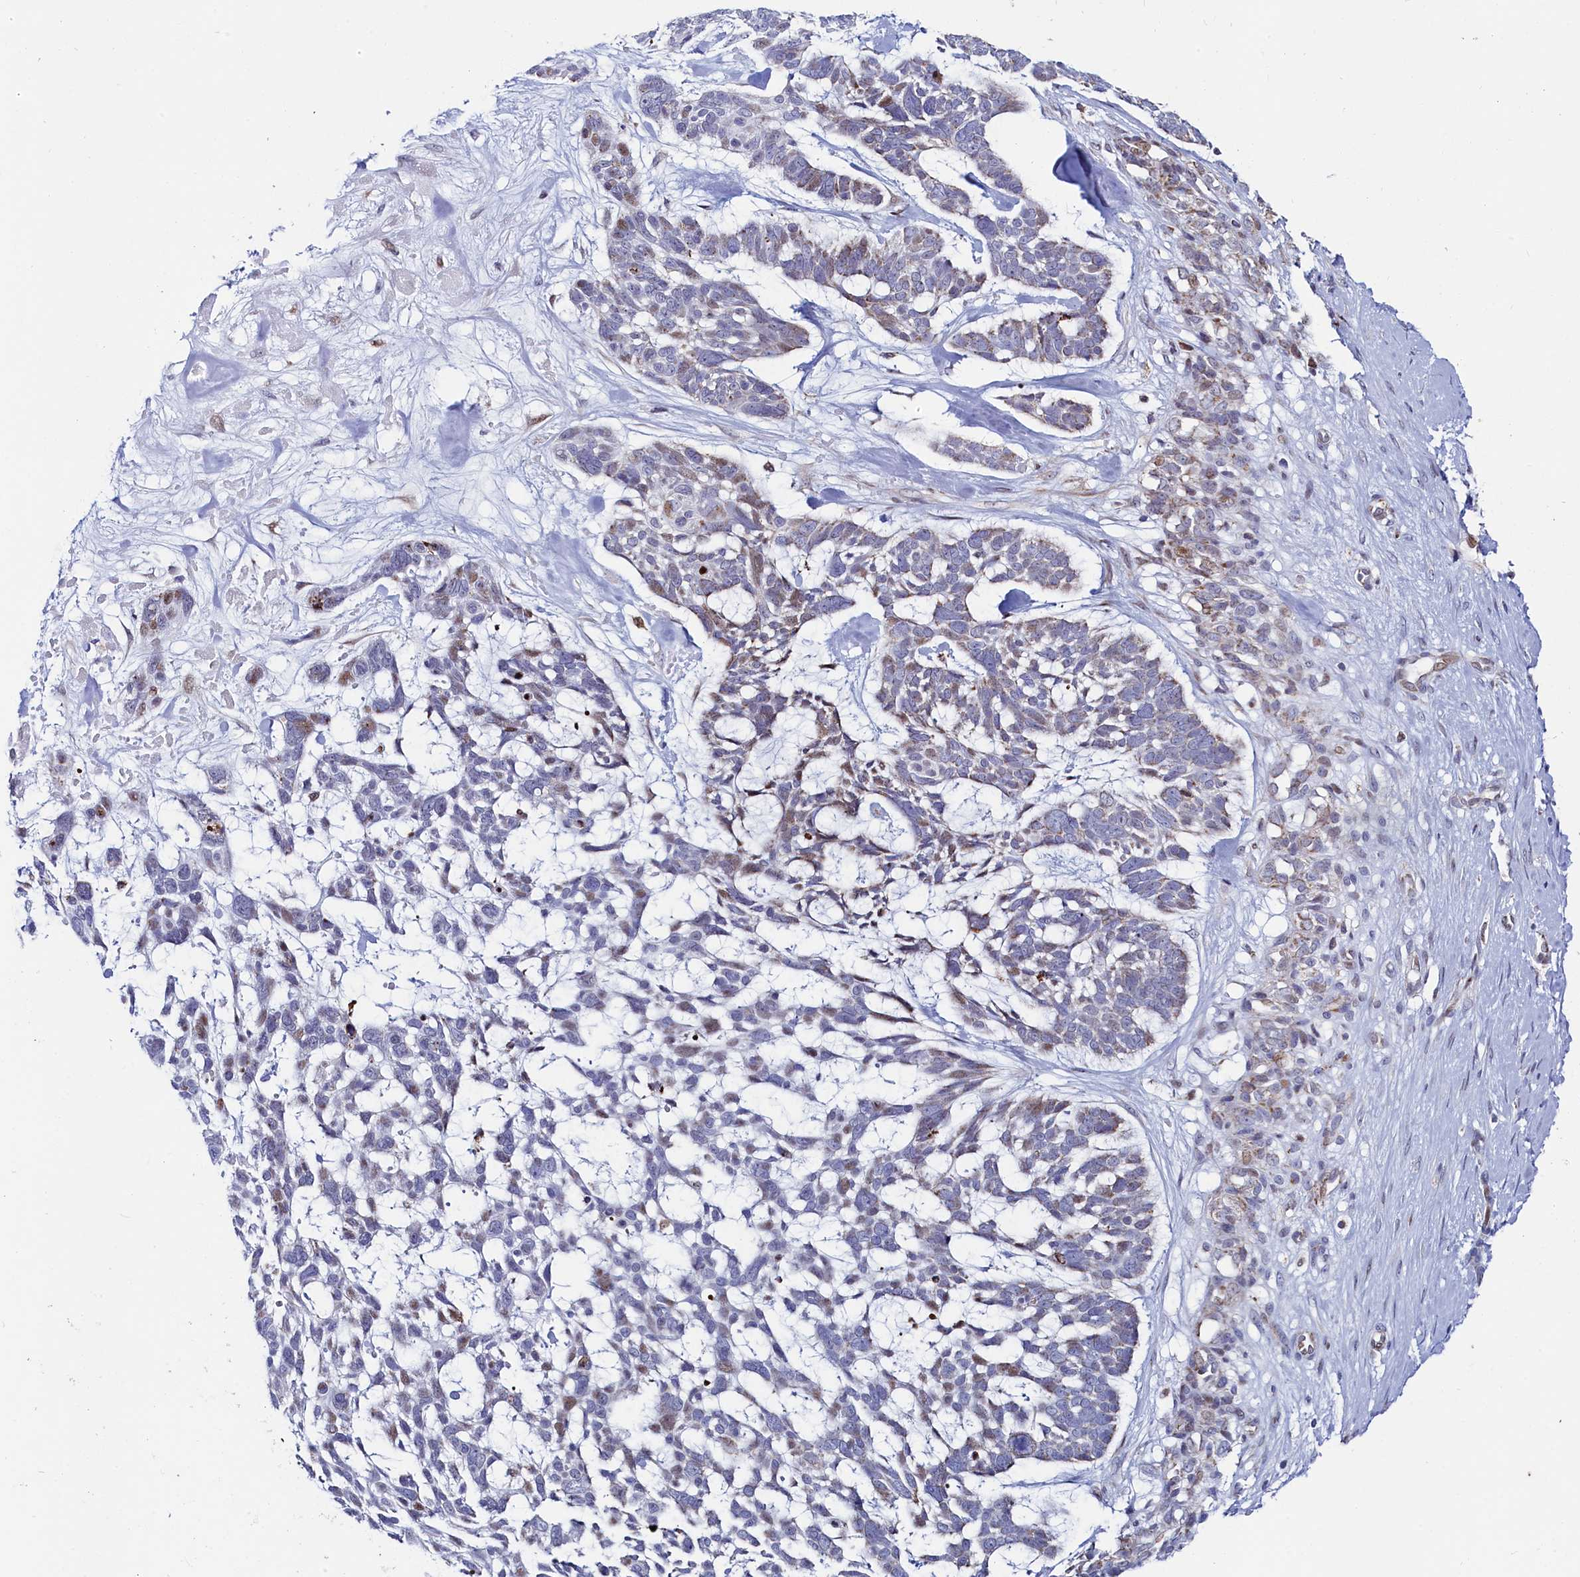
{"staining": {"intensity": "weak", "quantity": "<25%", "location": "cytoplasmic/membranous,nuclear"}, "tissue": "skin cancer", "cell_type": "Tumor cells", "image_type": "cancer", "snomed": [{"axis": "morphology", "description": "Basal cell carcinoma"}, {"axis": "topography", "description": "Skin"}], "caption": "Immunohistochemical staining of human skin cancer reveals no significant staining in tumor cells.", "gene": "HDGFL3", "patient": {"sex": "male", "age": 88}}